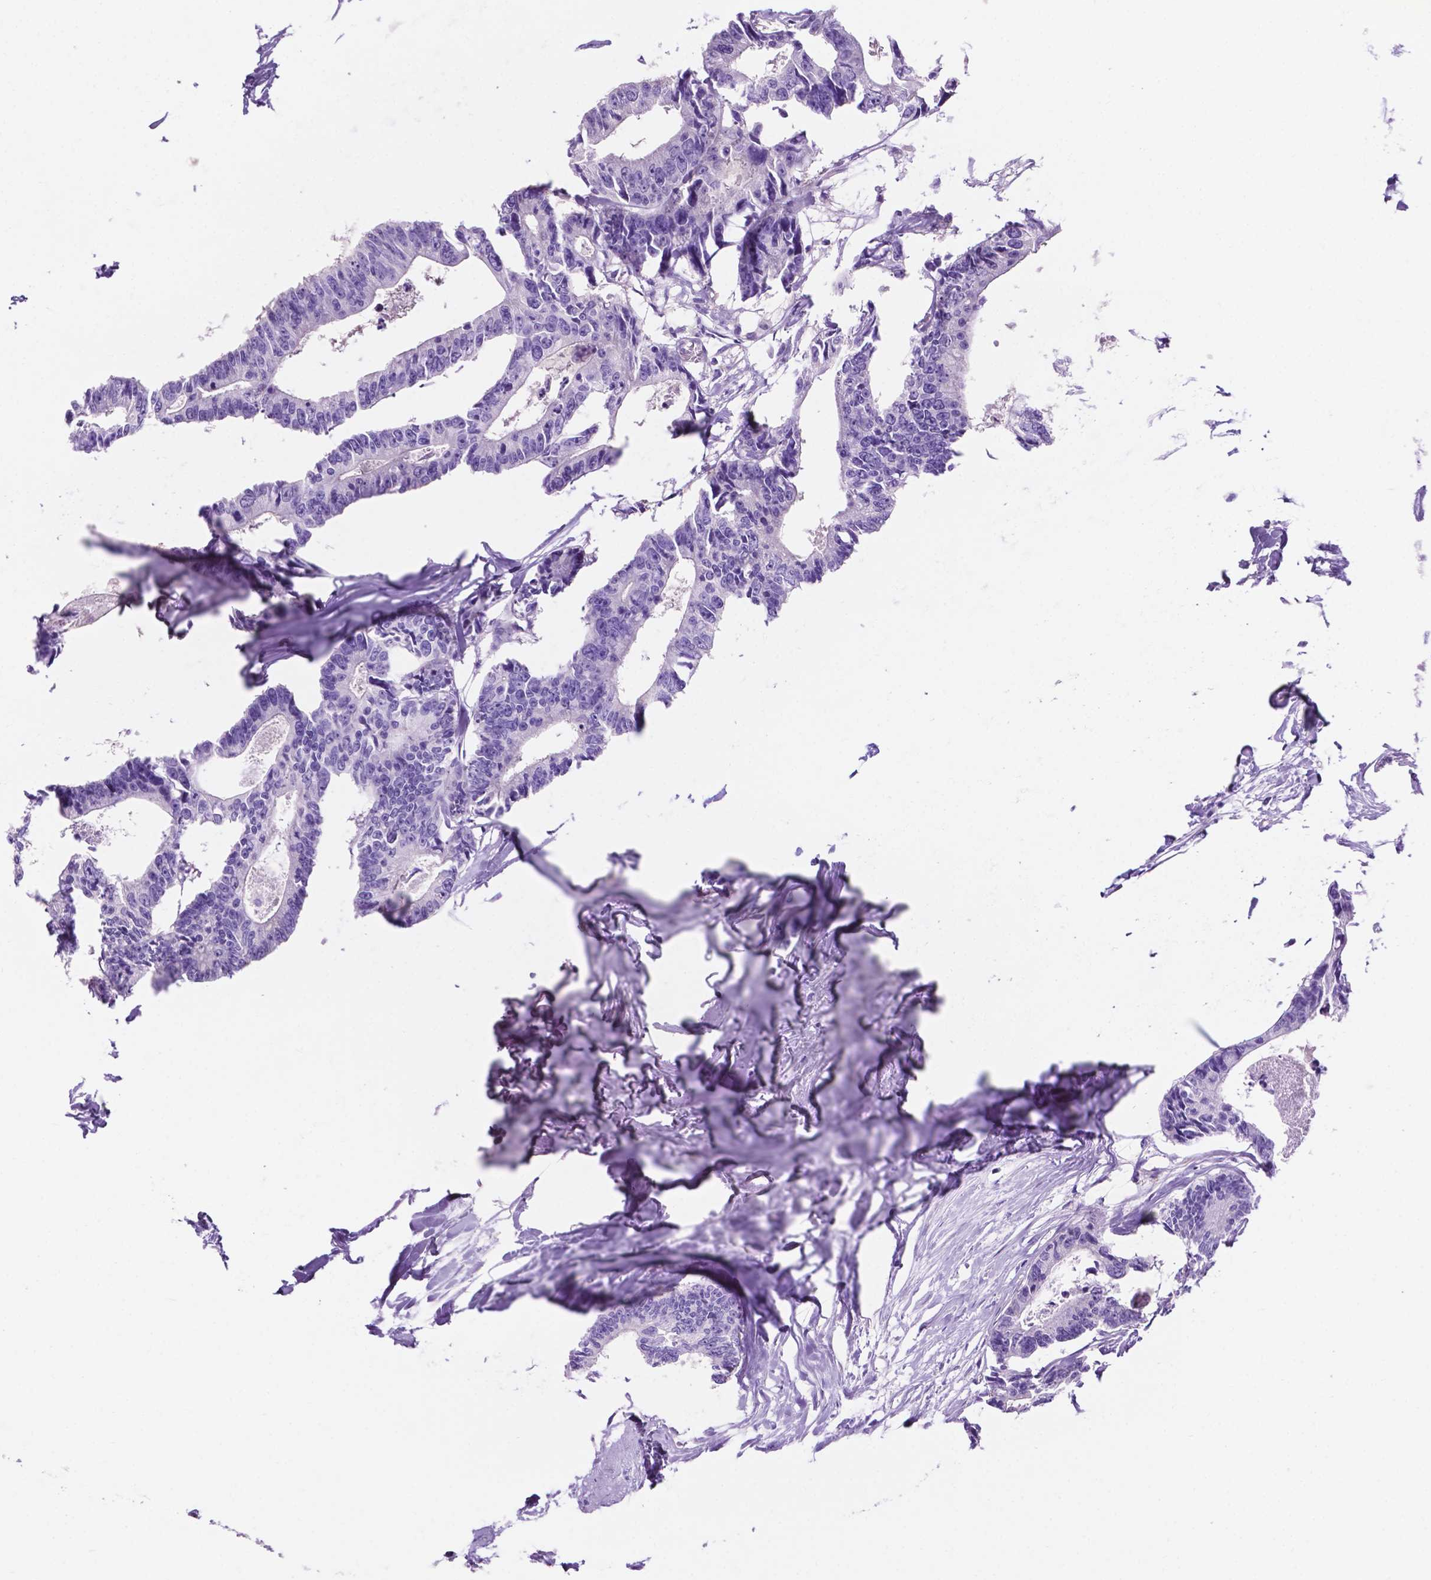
{"staining": {"intensity": "negative", "quantity": "none", "location": "none"}, "tissue": "colorectal cancer", "cell_type": "Tumor cells", "image_type": "cancer", "snomed": [{"axis": "morphology", "description": "Adenocarcinoma, NOS"}, {"axis": "topography", "description": "Rectum"}], "caption": "Tumor cells are negative for protein expression in human colorectal adenocarcinoma.", "gene": "IGFN1", "patient": {"sex": "male", "age": 57}}